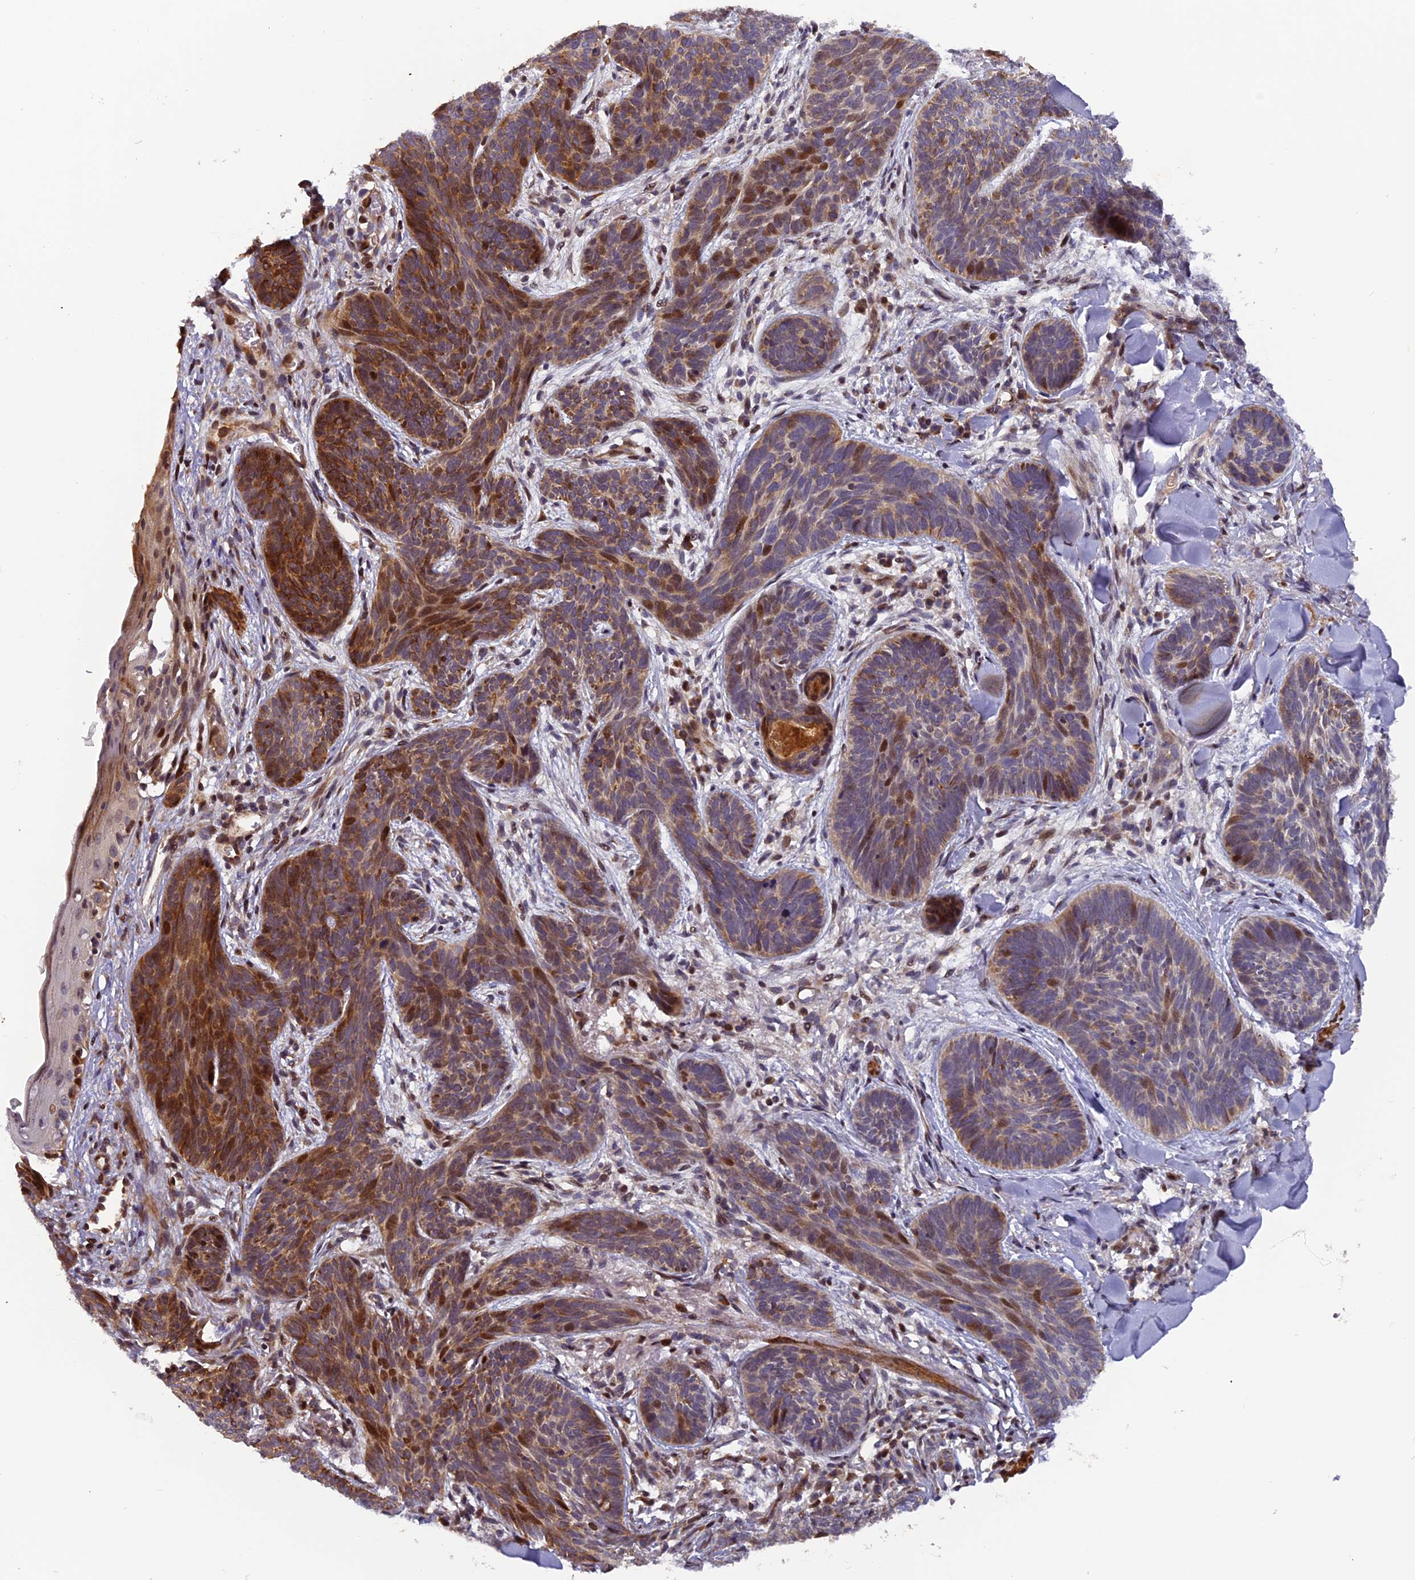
{"staining": {"intensity": "strong", "quantity": "25%-75%", "location": "cytoplasmic/membranous,nuclear"}, "tissue": "skin cancer", "cell_type": "Tumor cells", "image_type": "cancer", "snomed": [{"axis": "morphology", "description": "Basal cell carcinoma"}, {"axis": "topography", "description": "Skin"}], "caption": "Strong cytoplasmic/membranous and nuclear protein staining is appreciated in about 25%-75% of tumor cells in skin cancer (basal cell carcinoma).", "gene": "RAB28", "patient": {"sex": "female", "age": 81}}